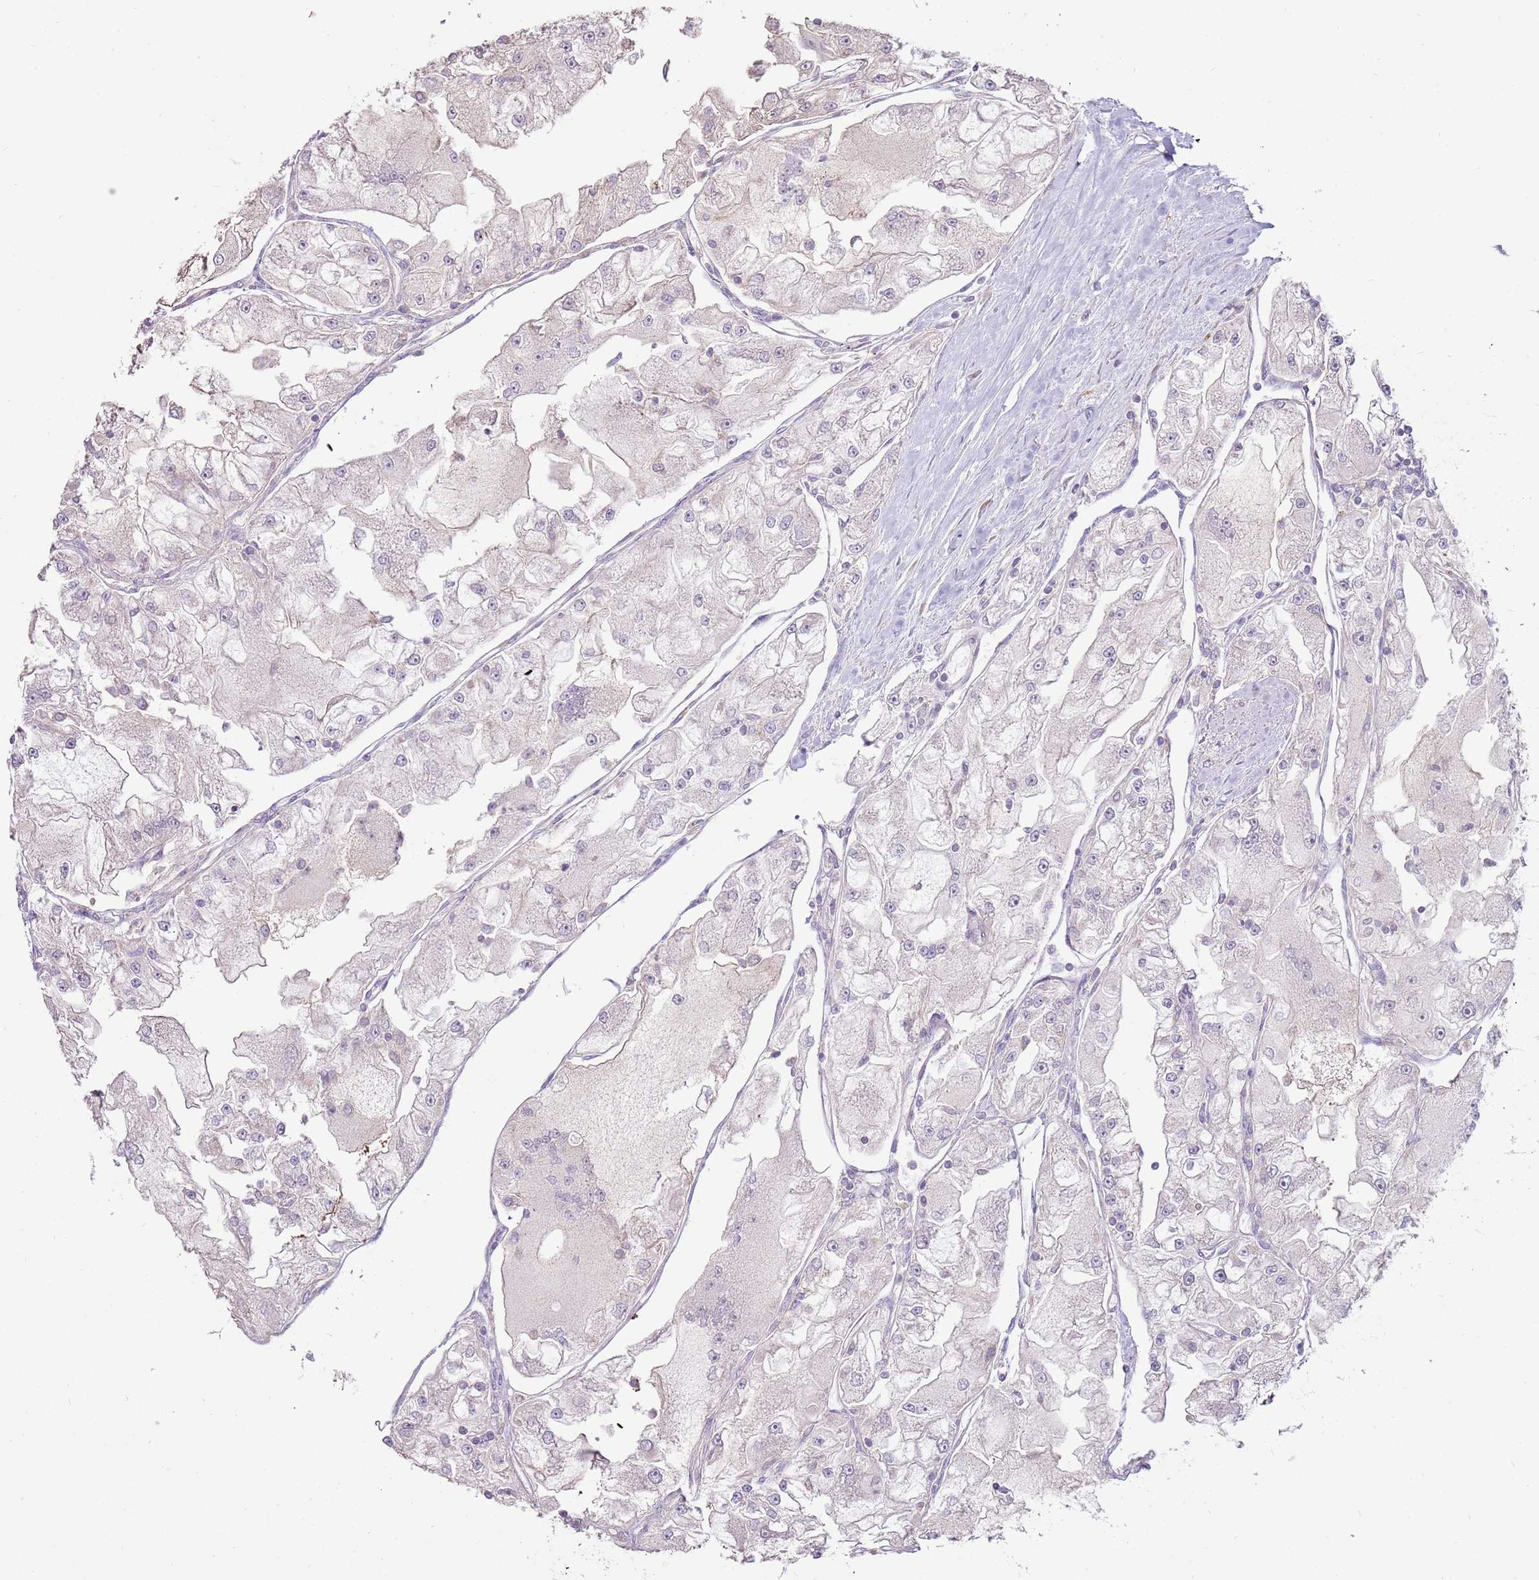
{"staining": {"intensity": "negative", "quantity": "none", "location": "none"}, "tissue": "renal cancer", "cell_type": "Tumor cells", "image_type": "cancer", "snomed": [{"axis": "morphology", "description": "Adenocarcinoma, NOS"}, {"axis": "topography", "description": "Kidney"}], "caption": "Immunohistochemistry (IHC) micrograph of neoplastic tissue: human renal cancer (adenocarcinoma) stained with DAB (3,3'-diaminobenzidine) demonstrates no significant protein expression in tumor cells.", "gene": "SPATA31D1", "patient": {"sex": "female", "age": 72}}